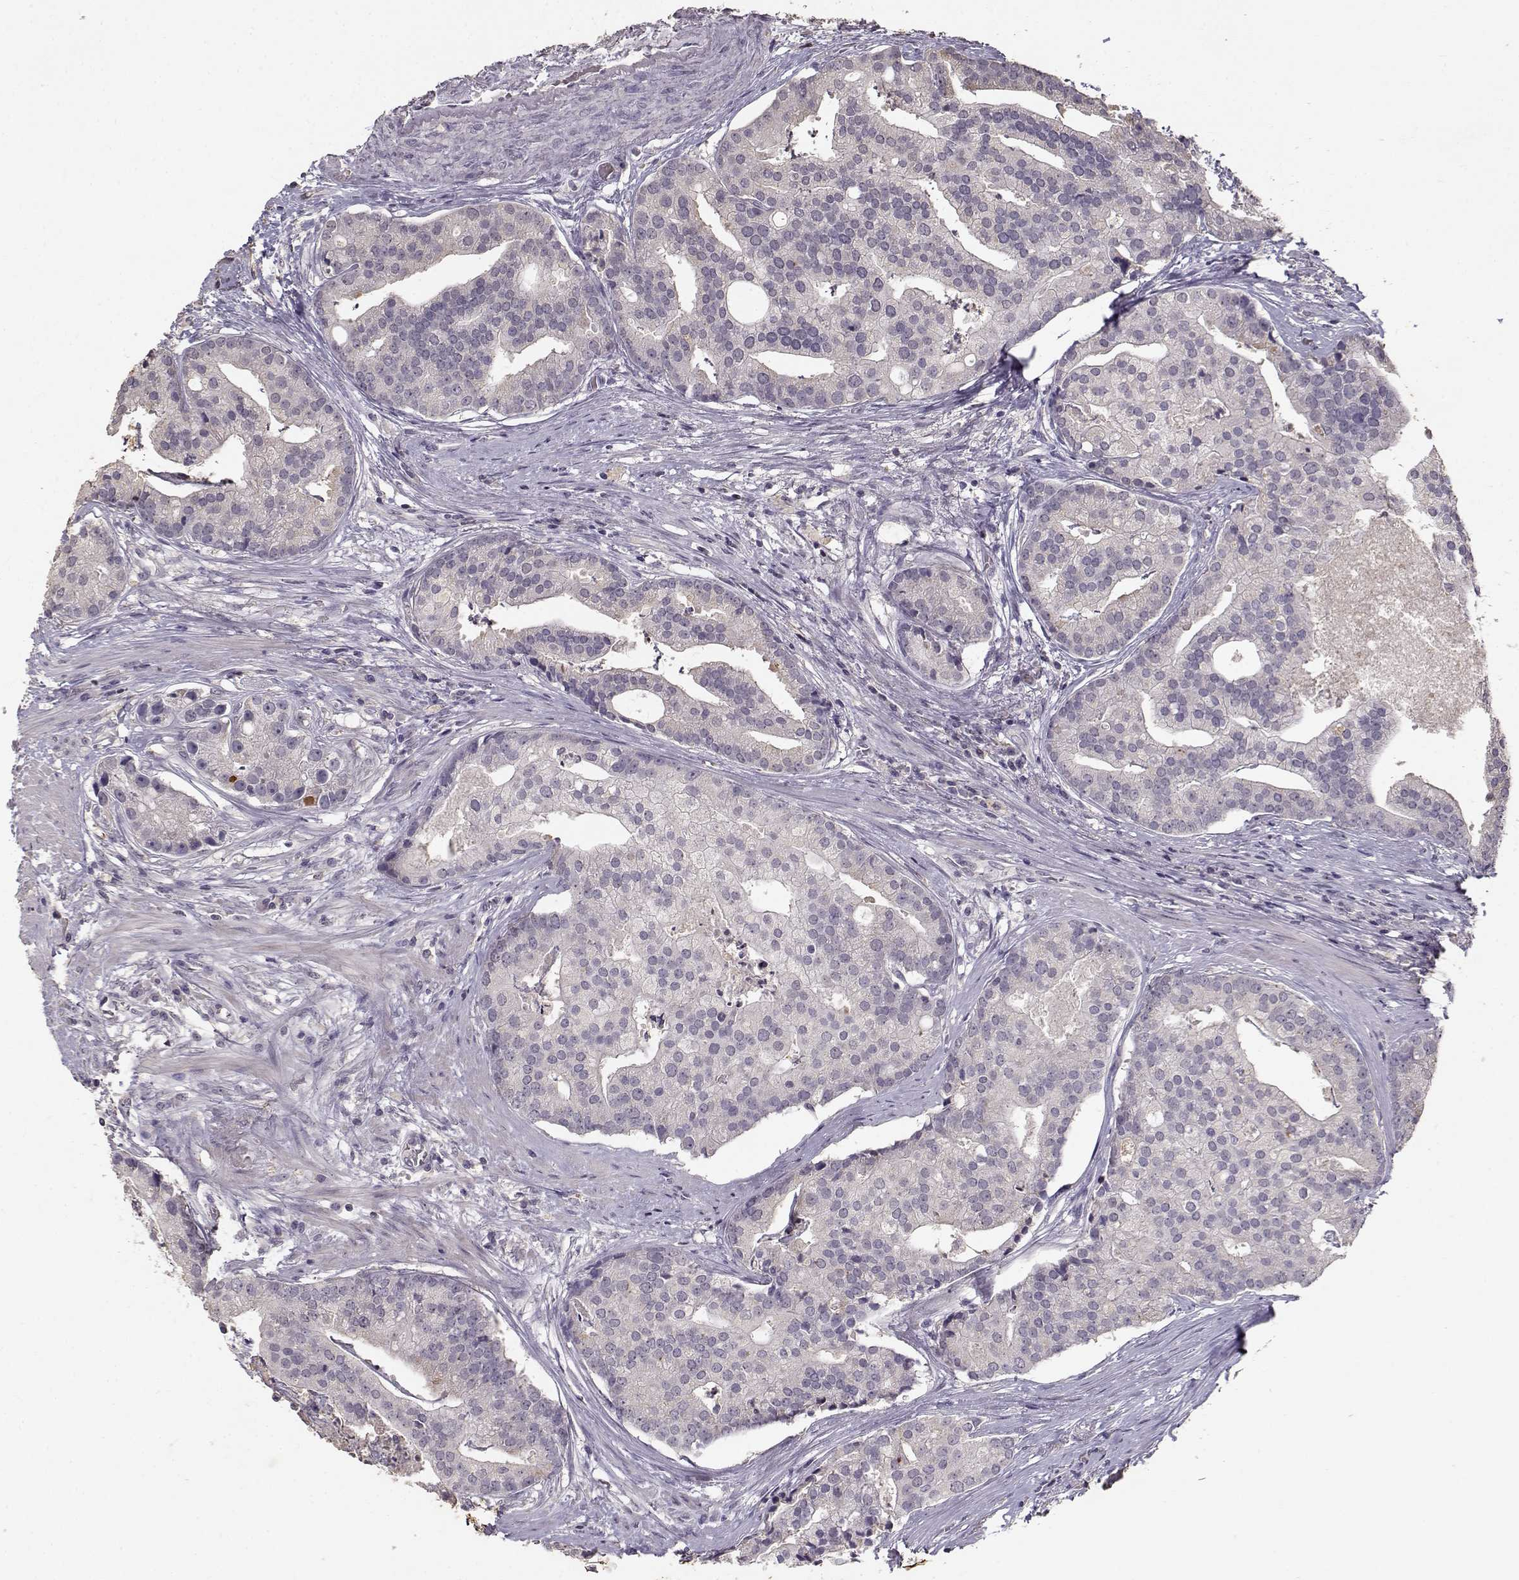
{"staining": {"intensity": "negative", "quantity": "none", "location": "none"}, "tissue": "prostate cancer", "cell_type": "Tumor cells", "image_type": "cancer", "snomed": [{"axis": "morphology", "description": "Adenocarcinoma, NOS"}, {"axis": "topography", "description": "Prostate and seminal vesicle, NOS"}, {"axis": "topography", "description": "Prostate"}], "caption": "Tumor cells are negative for brown protein staining in prostate adenocarcinoma.", "gene": "UROC1", "patient": {"sex": "male", "age": 44}}